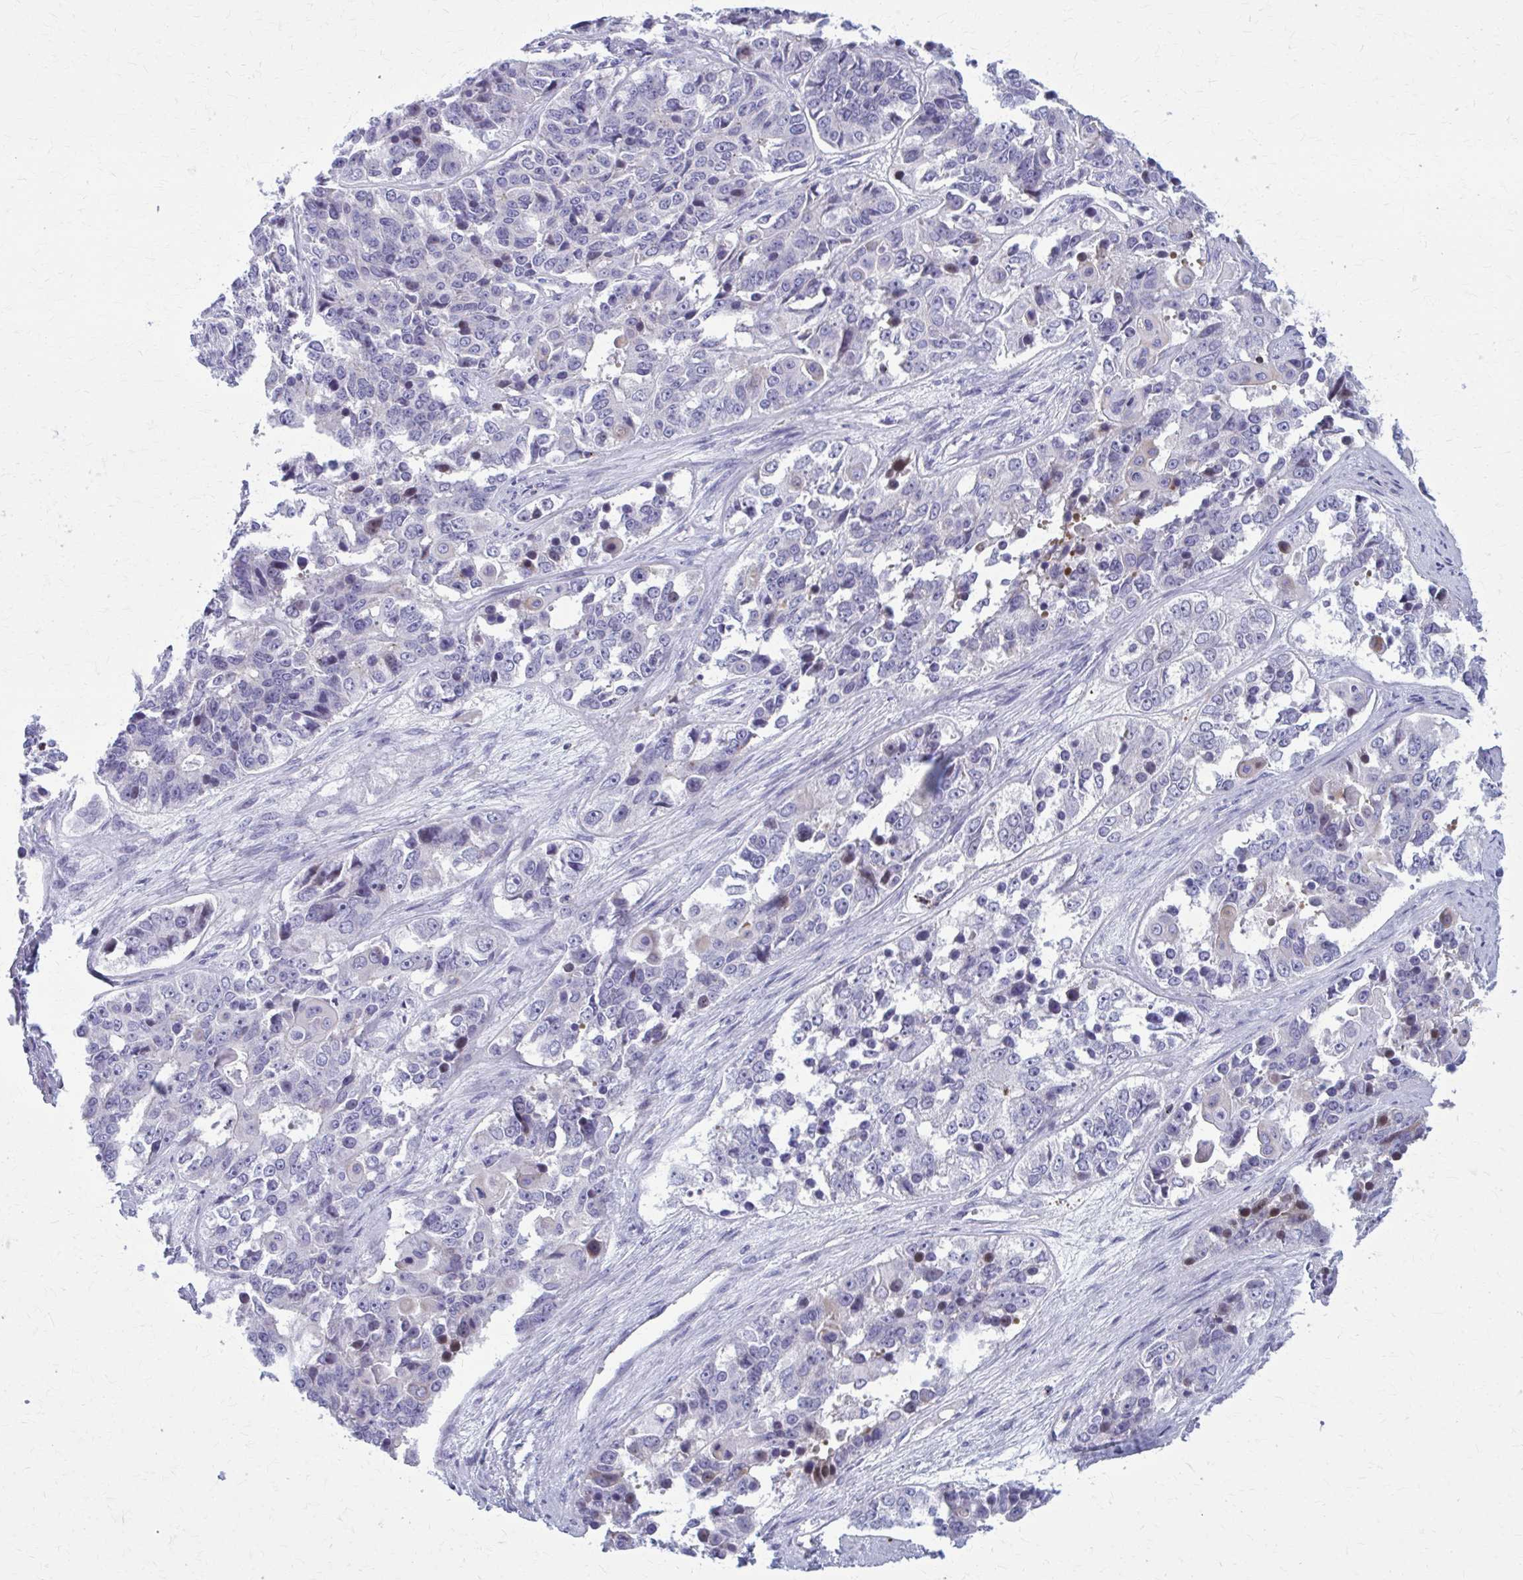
{"staining": {"intensity": "negative", "quantity": "none", "location": "none"}, "tissue": "ovarian cancer", "cell_type": "Tumor cells", "image_type": "cancer", "snomed": [{"axis": "morphology", "description": "Carcinoma, endometroid"}, {"axis": "topography", "description": "Ovary"}], "caption": "Endometroid carcinoma (ovarian) was stained to show a protein in brown. There is no significant expression in tumor cells. (Stains: DAB immunohistochemistry (IHC) with hematoxylin counter stain, Microscopy: brightfield microscopy at high magnification).", "gene": "PEDS1", "patient": {"sex": "female", "age": 51}}